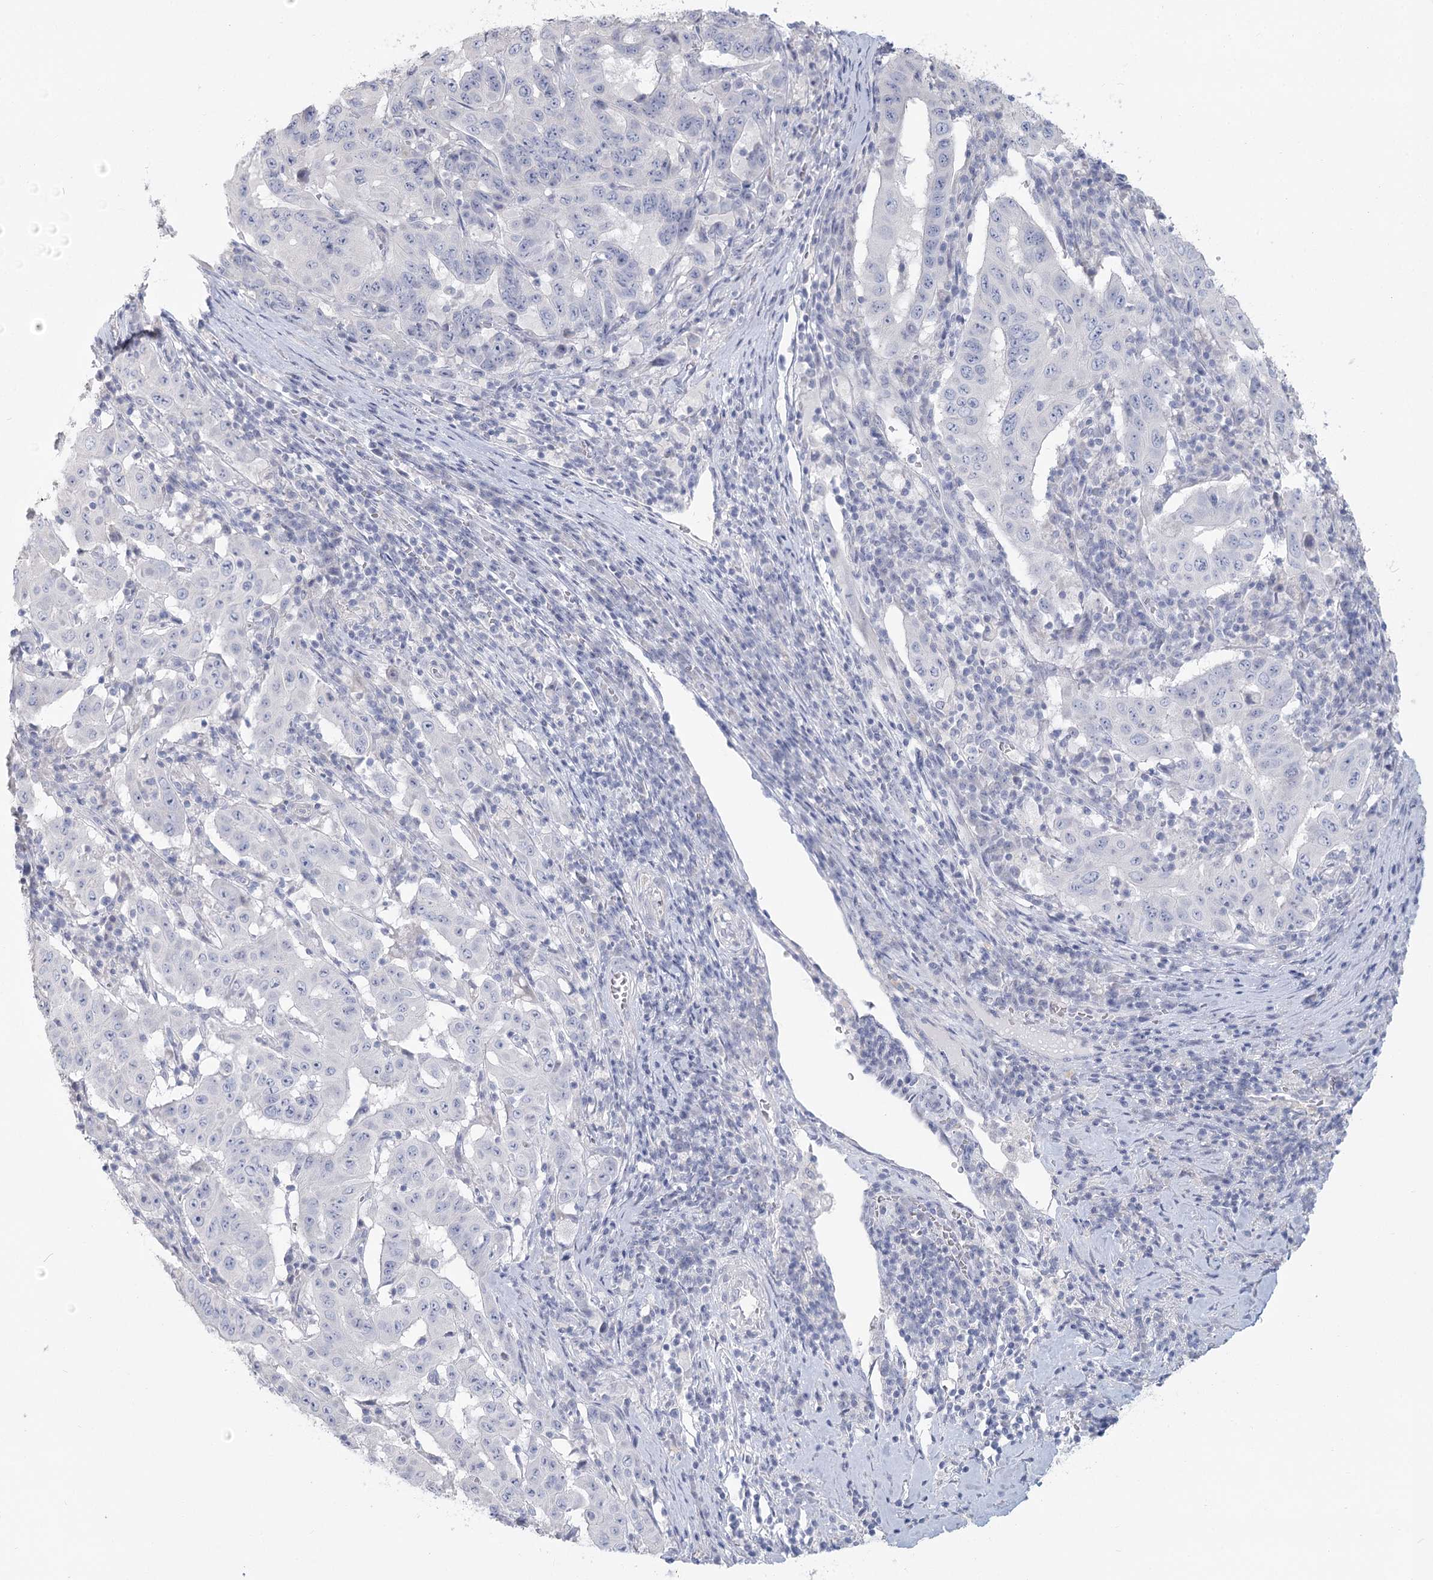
{"staining": {"intensity": "negative", "quantity": "none", "location": "none"}, "tissue": "pancreatic cancer", "cell_type": "Tumor cells", "image_type": "cancer", "snomed": [{"axis": "morphology", "description": "Adenocarcinoma, NOS"}, {"axis": "topography", "description": "Pancreas"}], "caption": "Immunohistochemistry of human pancreatic adenocarcinoma shows no expression in tumor cells.", "gene": "CNTLN", "patient": {"sex": "male", "age": 63}}